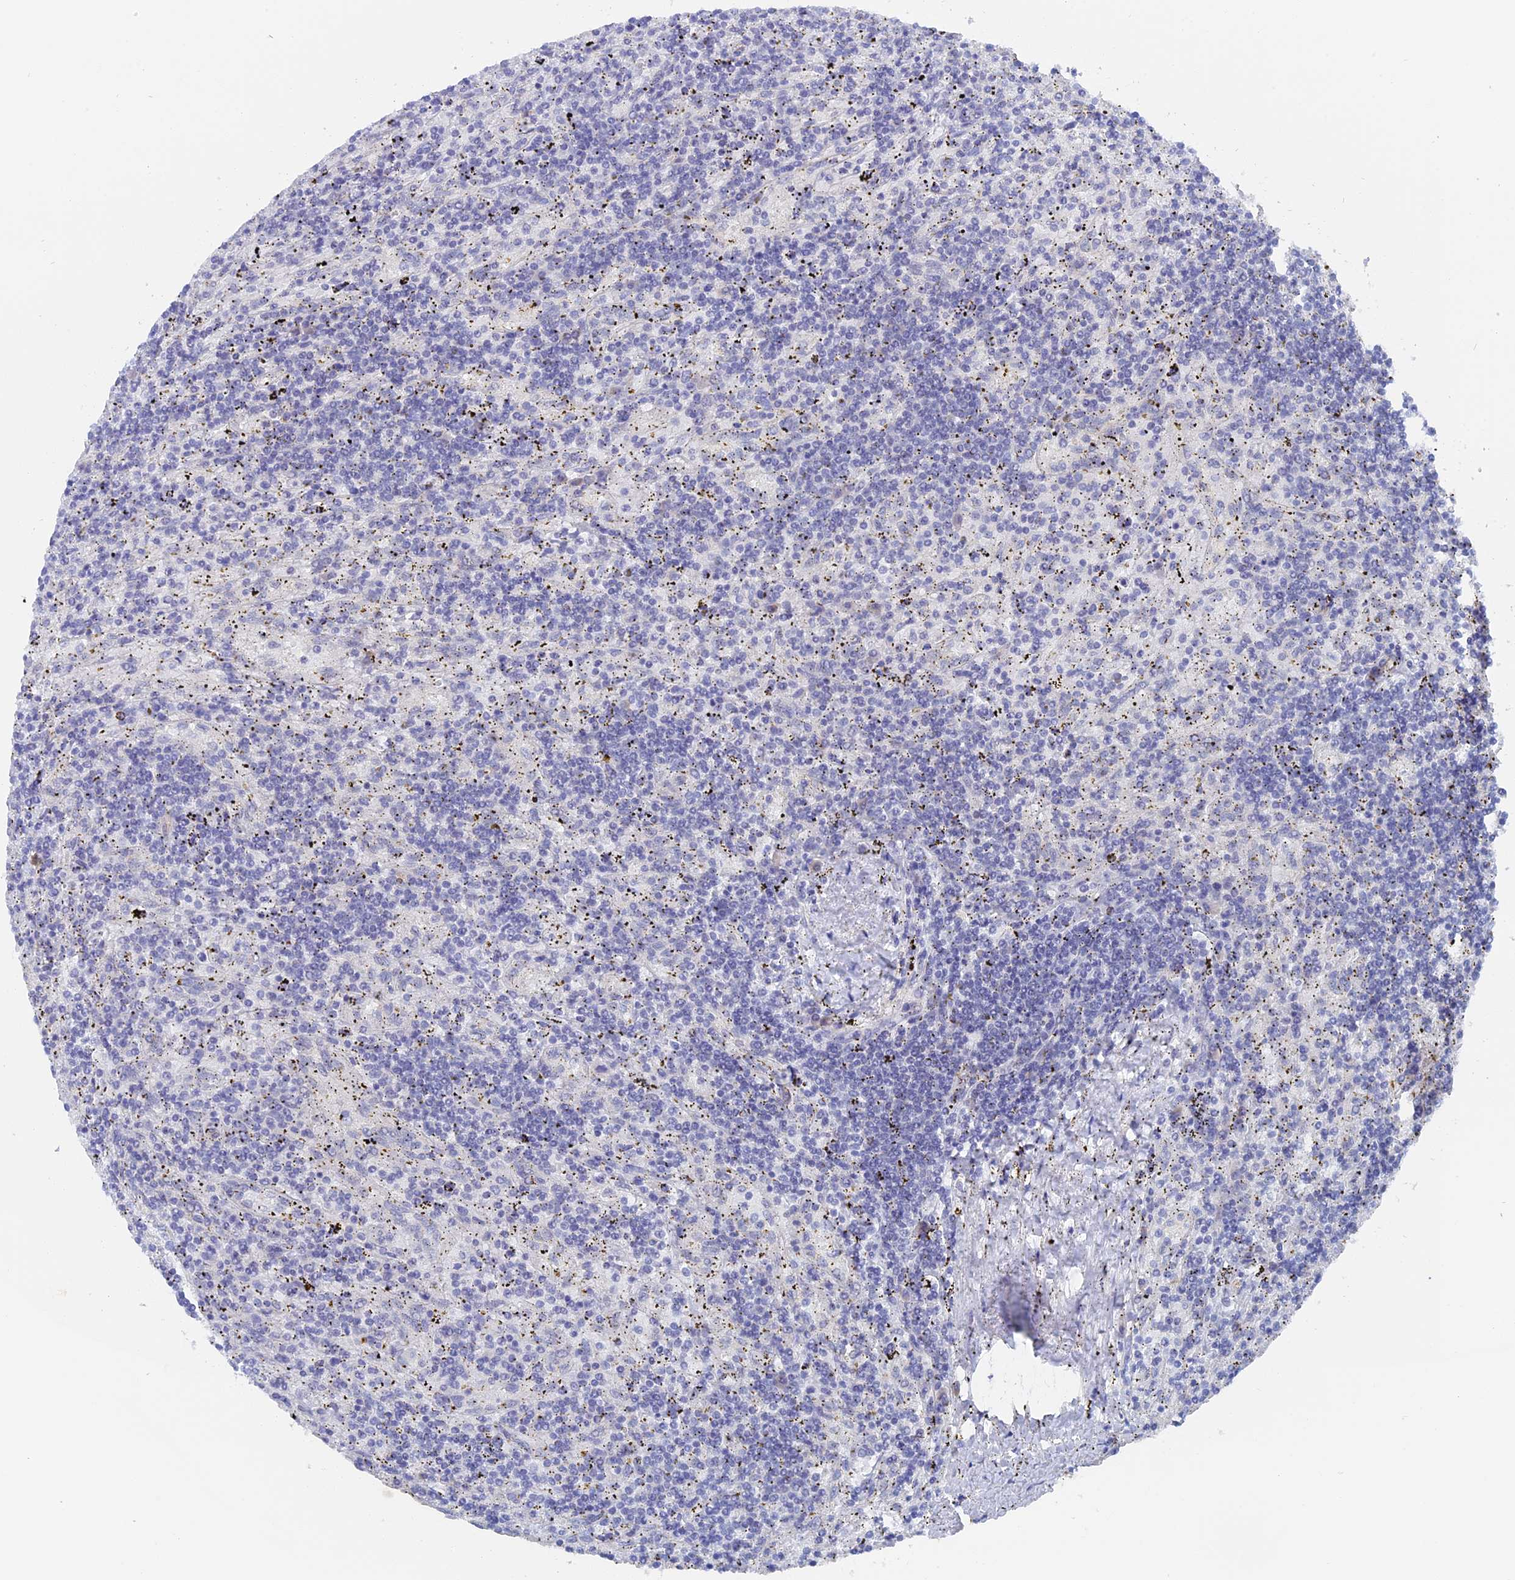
{"staining": {"intensity": "negative", "quantity": "none", "location": "none"}, "tissue": "lymphoma", "cell_type": "Tumor cells", "image_type": "cancer", "snomed": [{"axis": "morphology", "description": "Malignant lymphoma, non-Hodgkin's type, Low grade"}, {"axis": "topography", "description": "Spleen"}], "caption": "The micrograph reveals no significant staining in tumor cells of malignant lymphoma, non-Hodgkin's type (low-grade).", "gene": "DACT3", "patient": {"sex": "male", "age": 76}}